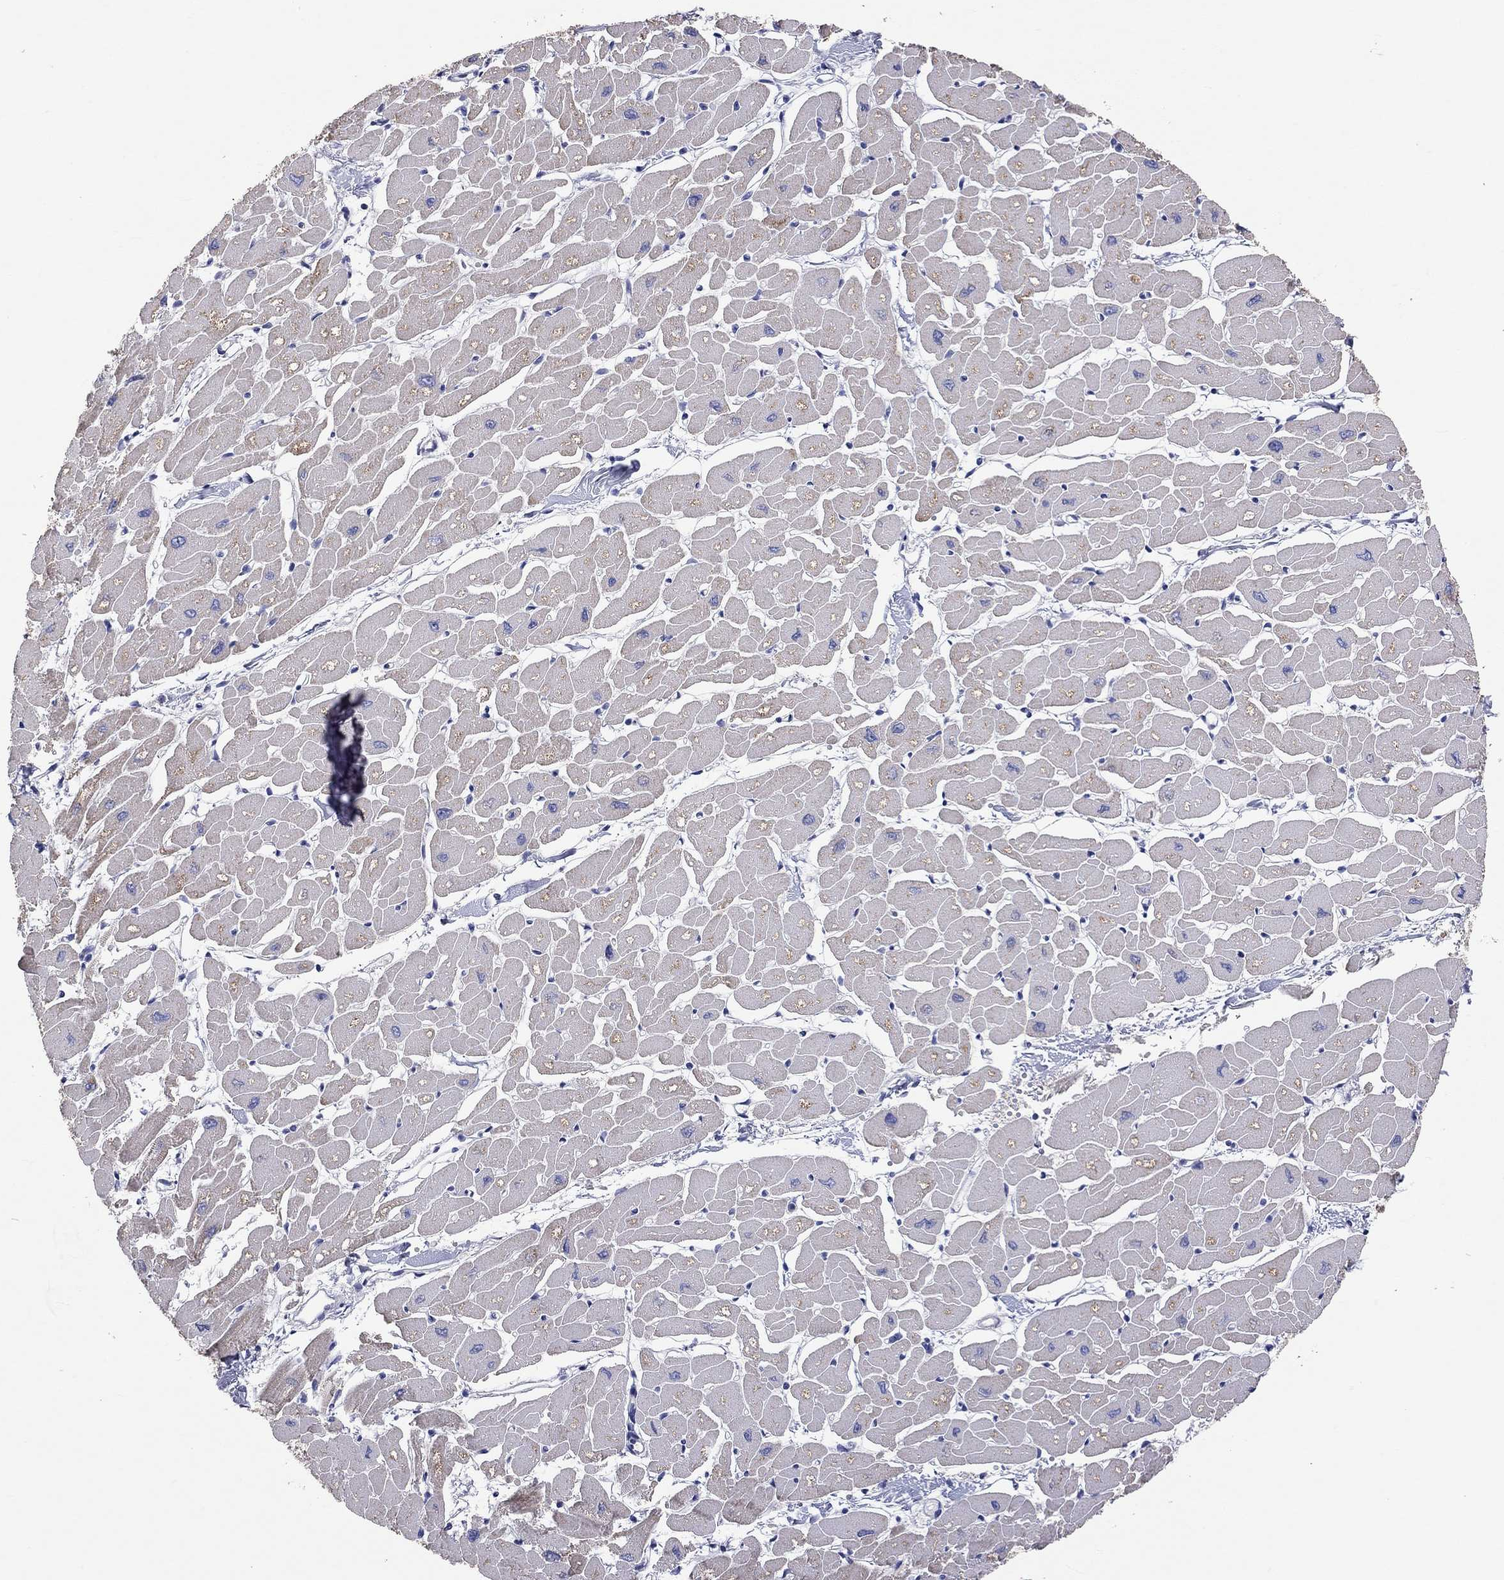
{"staining": {"intensity": "moderate", "quantity": "25%-75%", "location": "cytoplasmic/membranous"}, "tissue": "heart muscle", "cell_type": "Cardiomyocytes", "image_type": "normal", "snomed": [{"axis": "morphology", "description": "Normal tissue, NOS"}, {"axis": "topography", "description": "Heart"}], "caption": "IHC (DAB) staining of benign heart muscle shows moderate cytoplasmic/membranous protein expression in about 25%-75% of cardiomyocytes.", "gene": "RCAN1", "patient": {"sex": "male", "age": 57}}